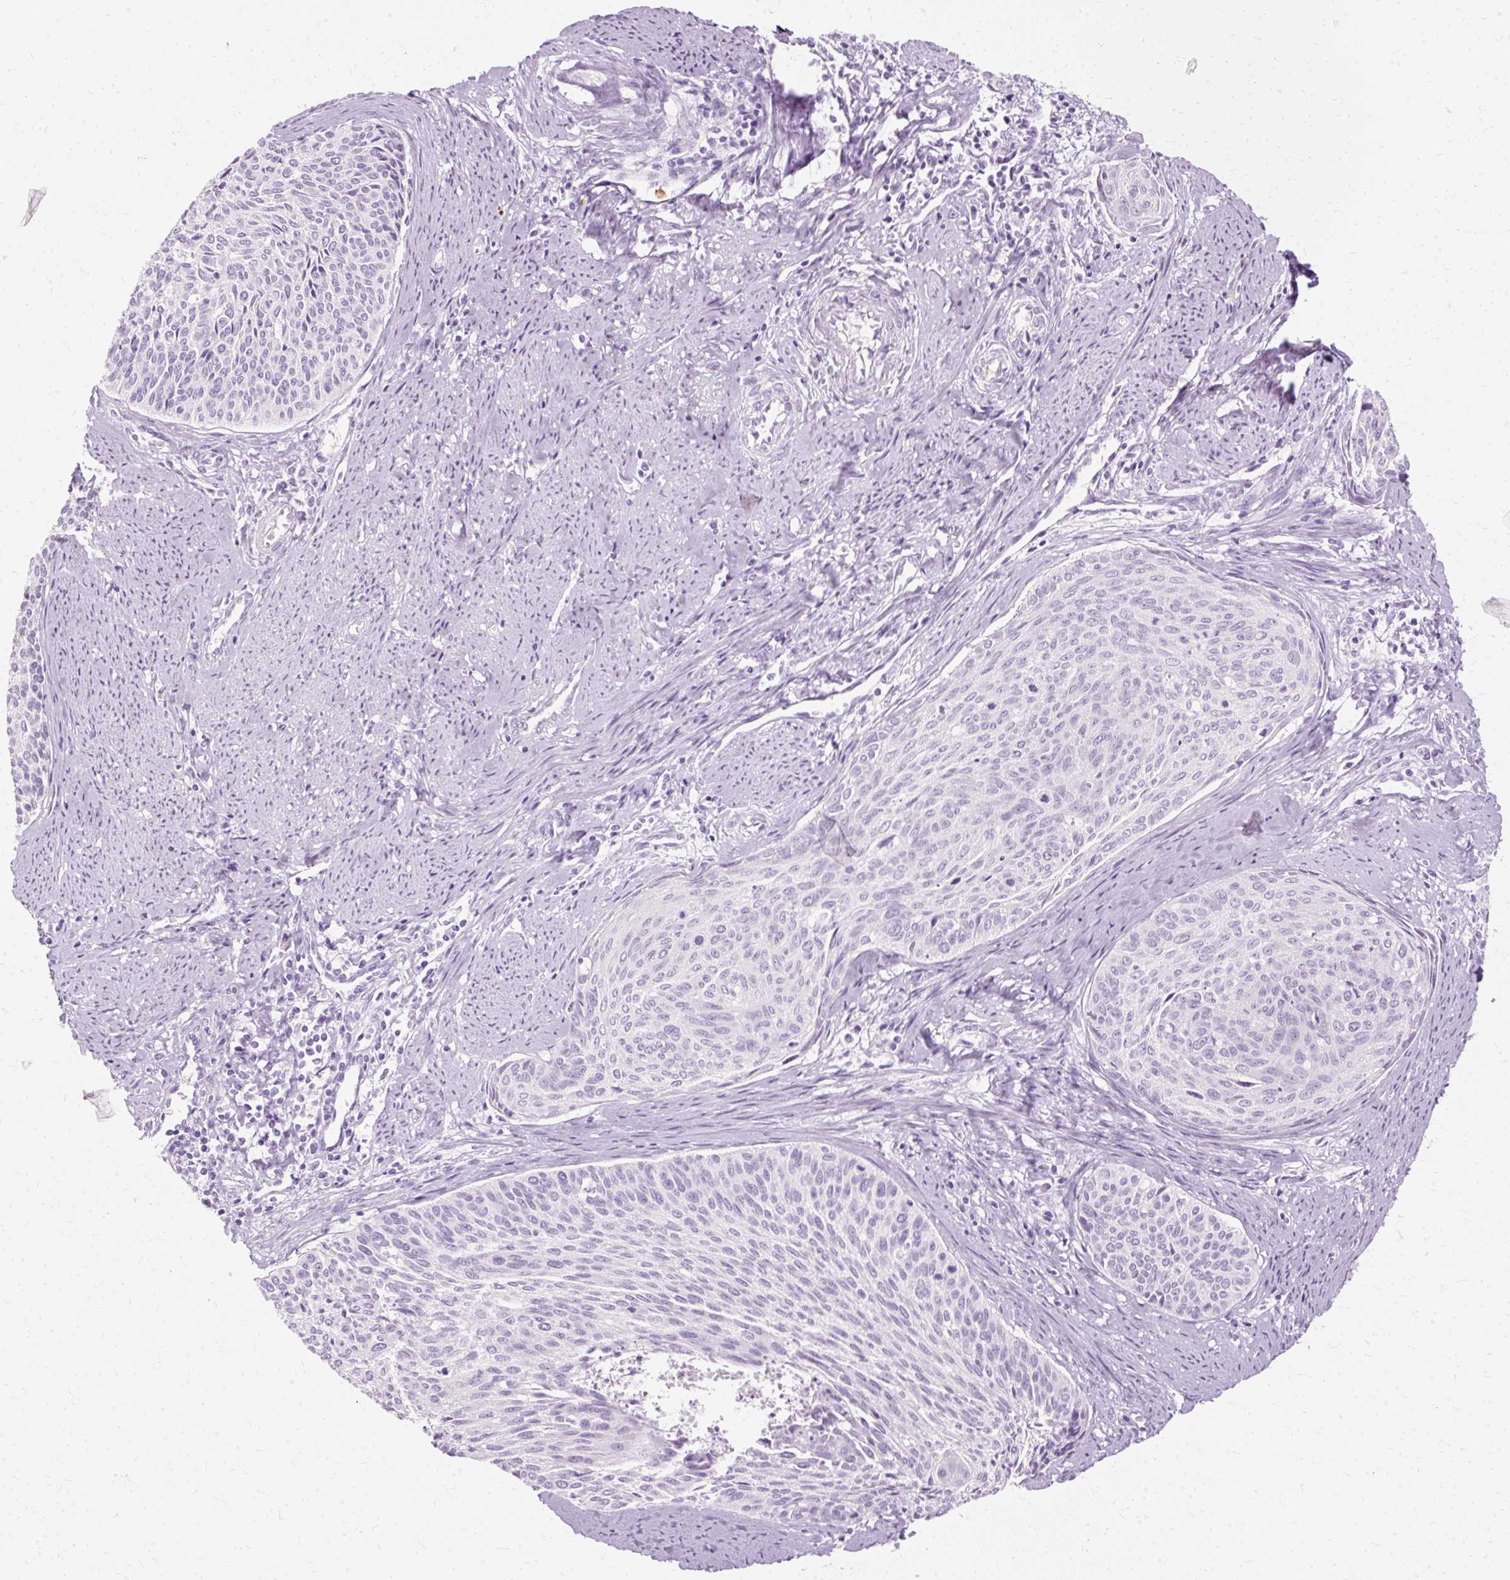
{"staining": {"intensity": "negative", "quantity": "none", "location": "none"}, "tissue": "cervical cancer", "cell_type": "Tumor cells", "image_type": "cancer", "snomed": [{"axis": "morphology", "description": "Squamous cell carcinoma, NOS"}, {"axis": "topography", "description": "Cervix"}], "caption": "Immunohistochemistry micrograph of squamous cell carcinoma (cervical) stained for a protein (brown), which shows no expression in tumor cells.", "gene": "DEFA1", "patient": {"sex": "female", "age": 55}}